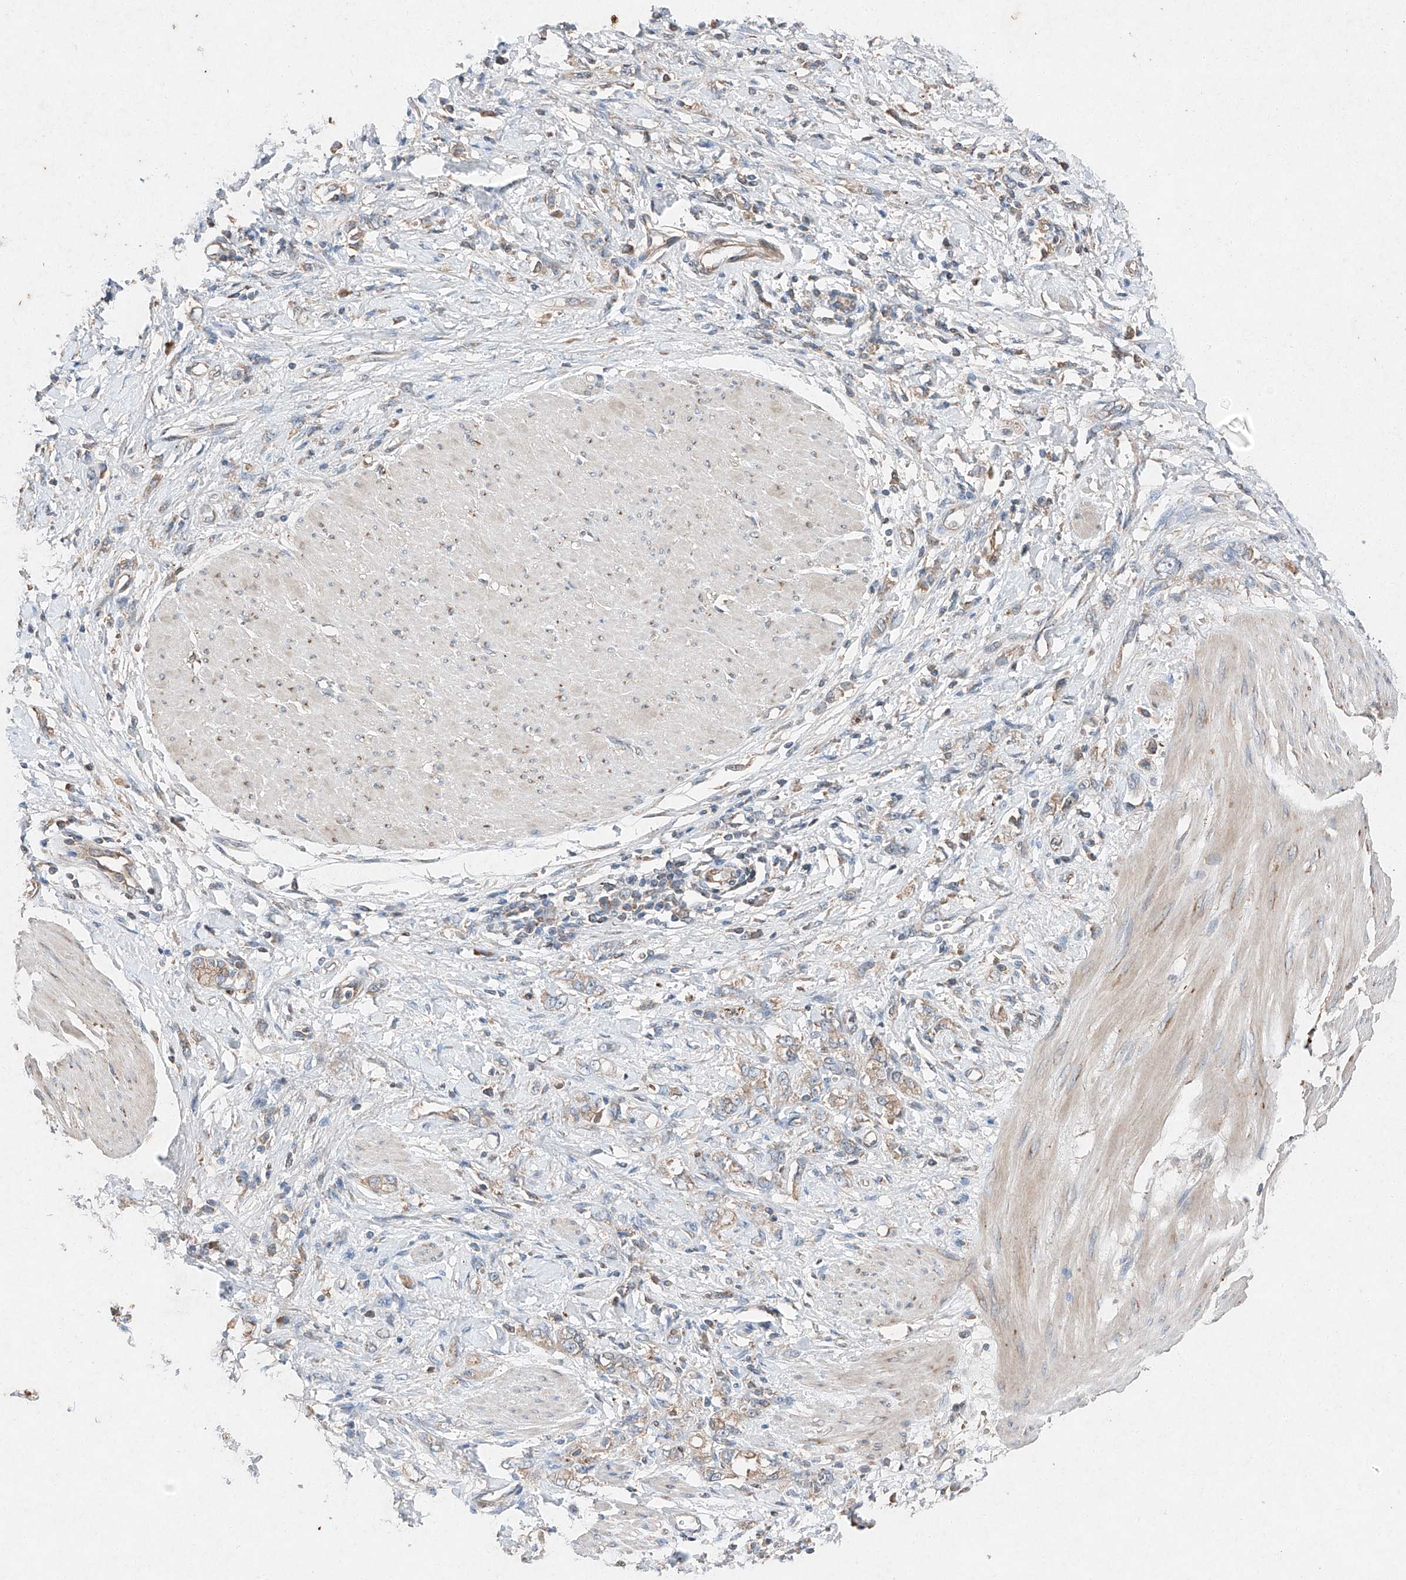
{"staining": {"intensity": "weak", "quantity": ">75%", "location": "cytoplasmic/membranous"}, "tissue": "stomach cancer", "cell_type": "Tumor cells", "image_type": "cancer", "snomed": [{"axis": "morphology", "description": "Adenocarcinoma, NOS"}, {"axis": "topography", "description": "Stomach"}], "caption": "Immunohistochemical staining of adenocarcinoma (stomach) reveals weak cytoplasmic/membranous protein expression in about >75% of tumor cells. The staining was performed using DAB, with brown indicating positive protein expression. Nuclei are stained blue with hematoxylin.", "gene": "RUSC1", "patient": {"sex": "female", "age": 76}}